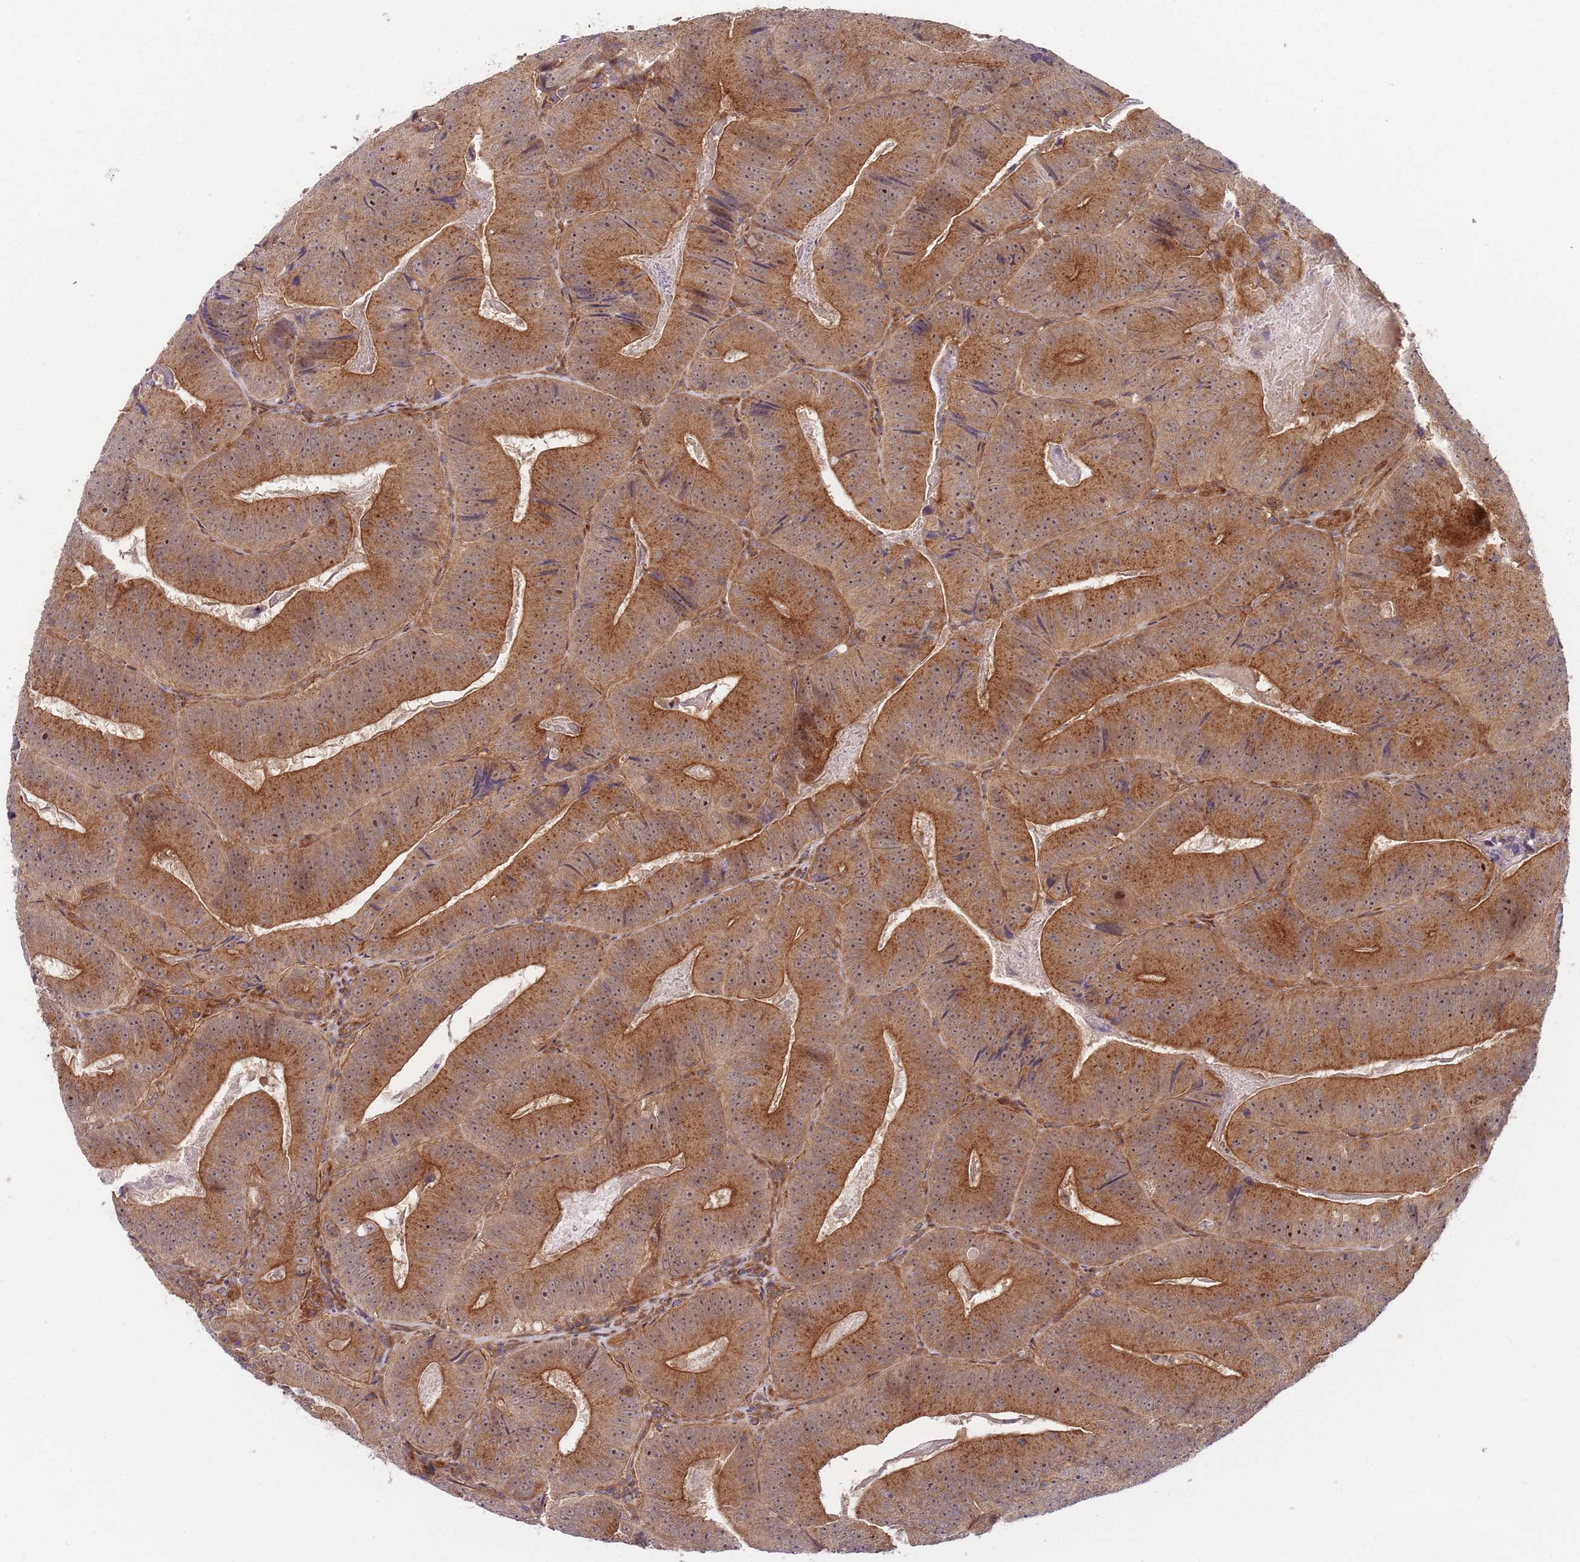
{"staining": {"intensity": "moderate", "quantity": ">75%", "location": "cytoplasmic/membranous,nuclear"}, "tissue": "colorectal cancer", "cell_type": "Tumor cells", "image_type": "cancer", "snomed": [{"axis": "morphology", "description": "Adenocarcinoma, NOS"}, {"axis": "topography", "description": "Colon"}], "caption": "Immunohistochemistry (IHC) photomicrograph of neoplastic tissue: colorectal cancer stained using immunohistochemistry displays medium levels of moderate protein expression localized specifically in the cytoplasmic/membranous and nuclear of tumor cells, appearing as a cytoplasmic/membranous and nuclear brown color.", "gene": "GGA1", "patient": {"sex": "female", "age": 86}}